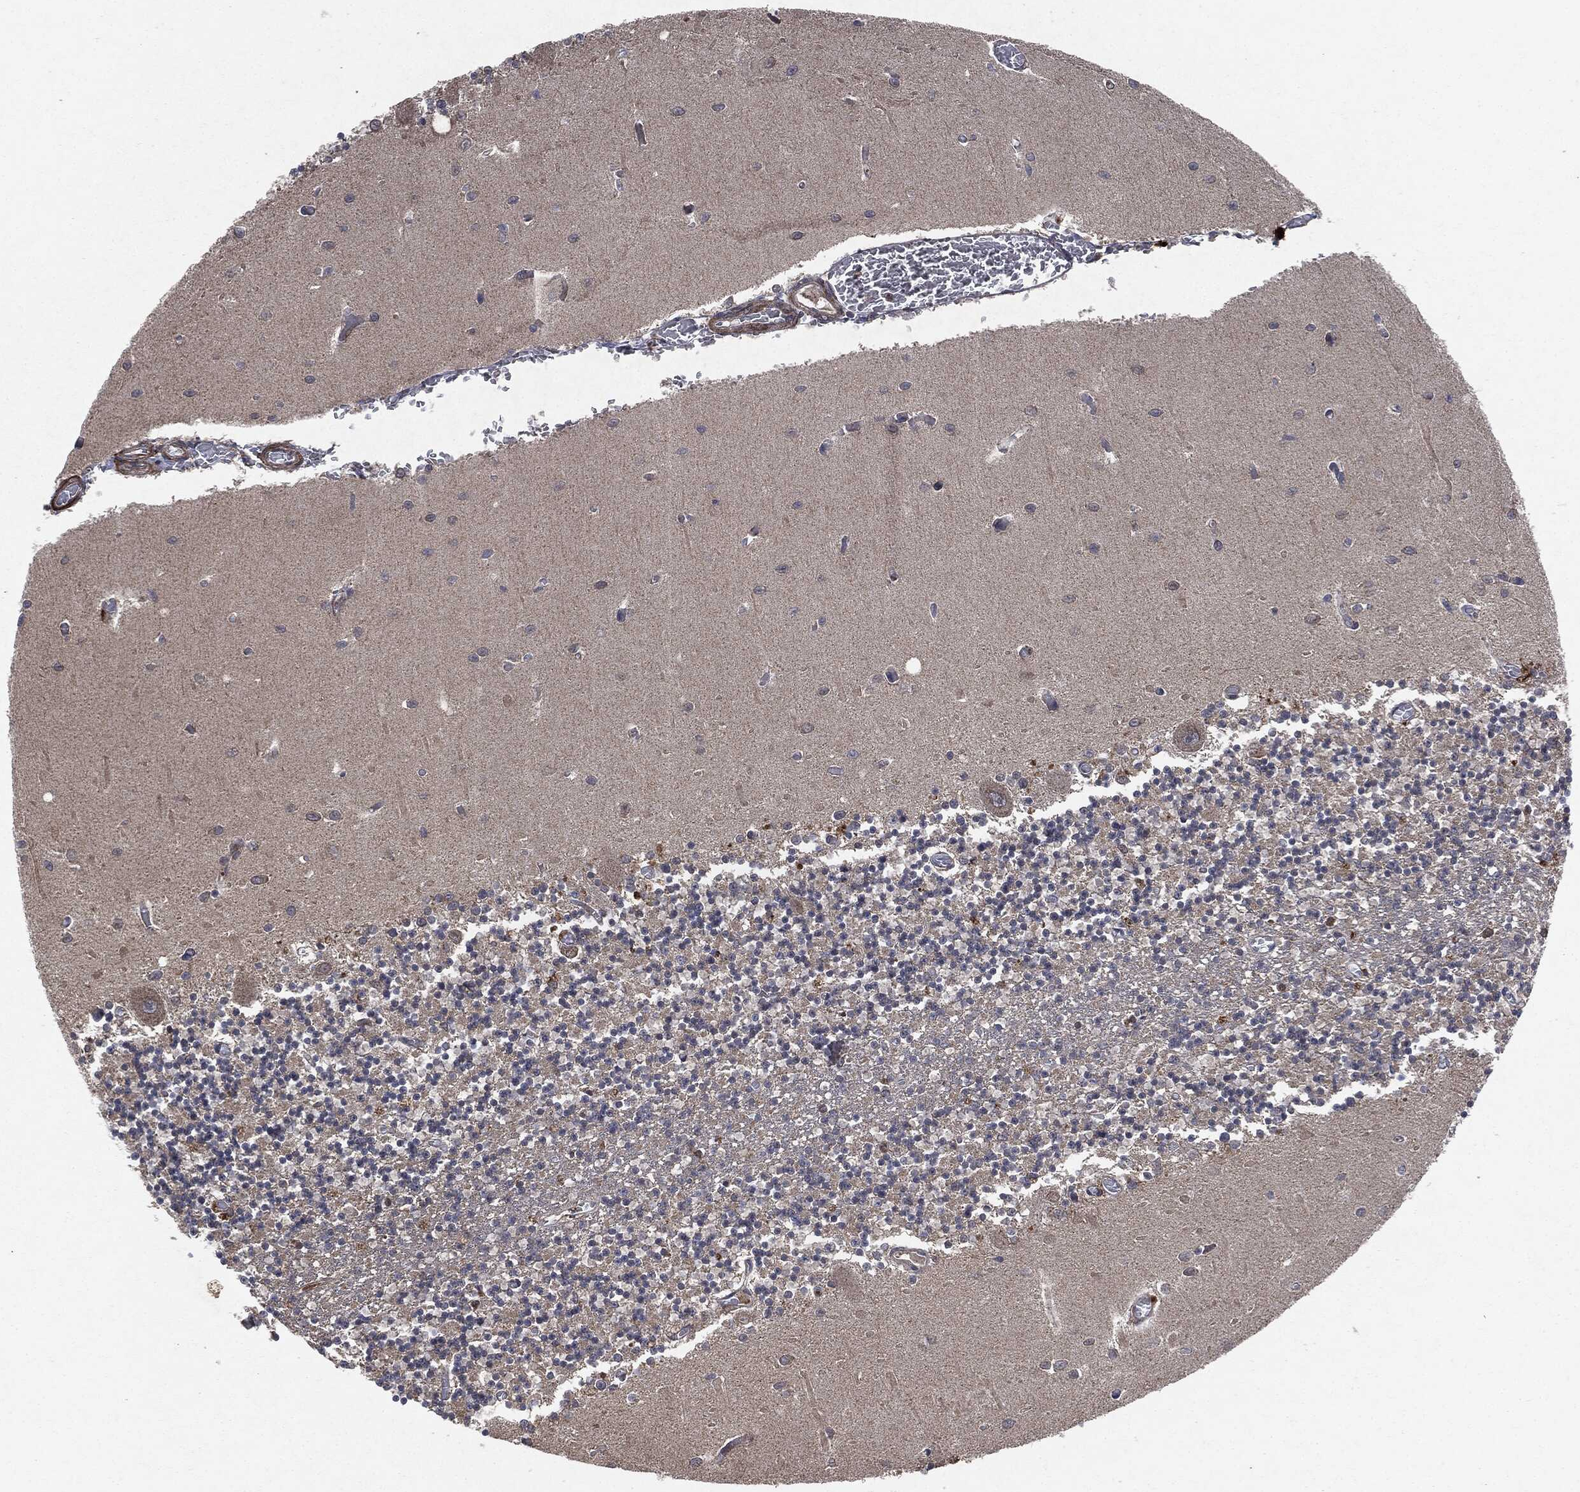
{"staining": {"intensity": "negative", "quantity": "none", "location": "none"}, "tissue": "cerebellum", "cell_type": "Cells in granular layer", "image_type": "normal", "snomed": [{"axis": "morphology", "description": "Normal tissue, NOS"}, {"axis": "topography", "description": "Cerebellum"}], "caption": "IHC of unremarkable cerebellum exhibits no positivity in cells in granular layer.", "gene": "RAF1", "patient": {"sex": "female", "age": 64}}